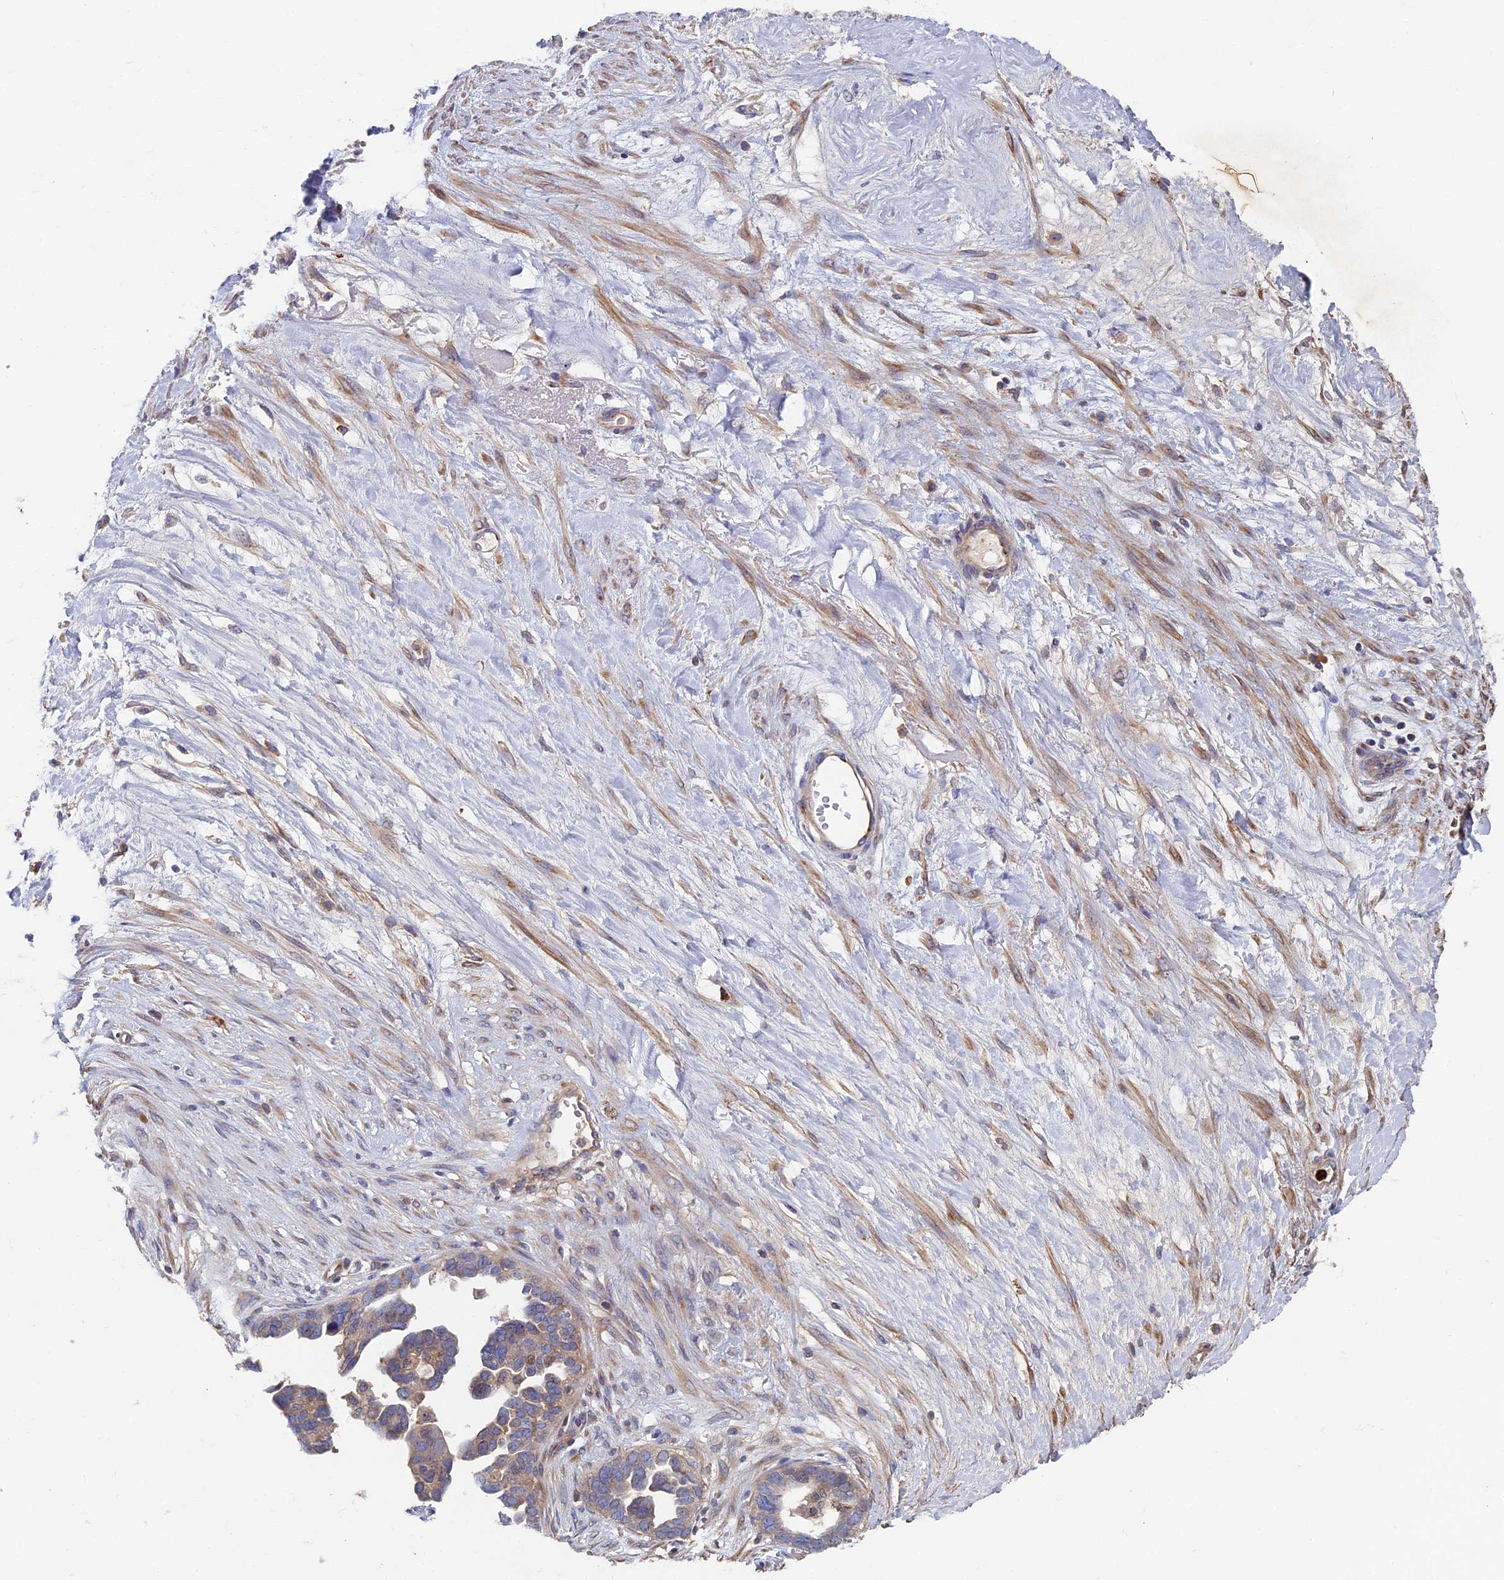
{"staining": {"intensity": "weak", "quantity": "<25%", "location": "nuclear"}, "tissue": "ovarian cancer", "cell_type": "Tumor cells", "image_type": "cancer", "snomed": [{"axis": "morphology", "description": "Cystadenocarcinoma, serous, NOS"}, {"axis": "topography", "description": "Ovary"}], "caption": "Protein analysis of ovarian cancer (serous cystadenocarcinoma) shows no significant staining in tumor cells. (Brightfield microscopy of DAB IHC at high magnification).", "gene": "TNK2", "patient": {"sex": "female", "age": 54}}